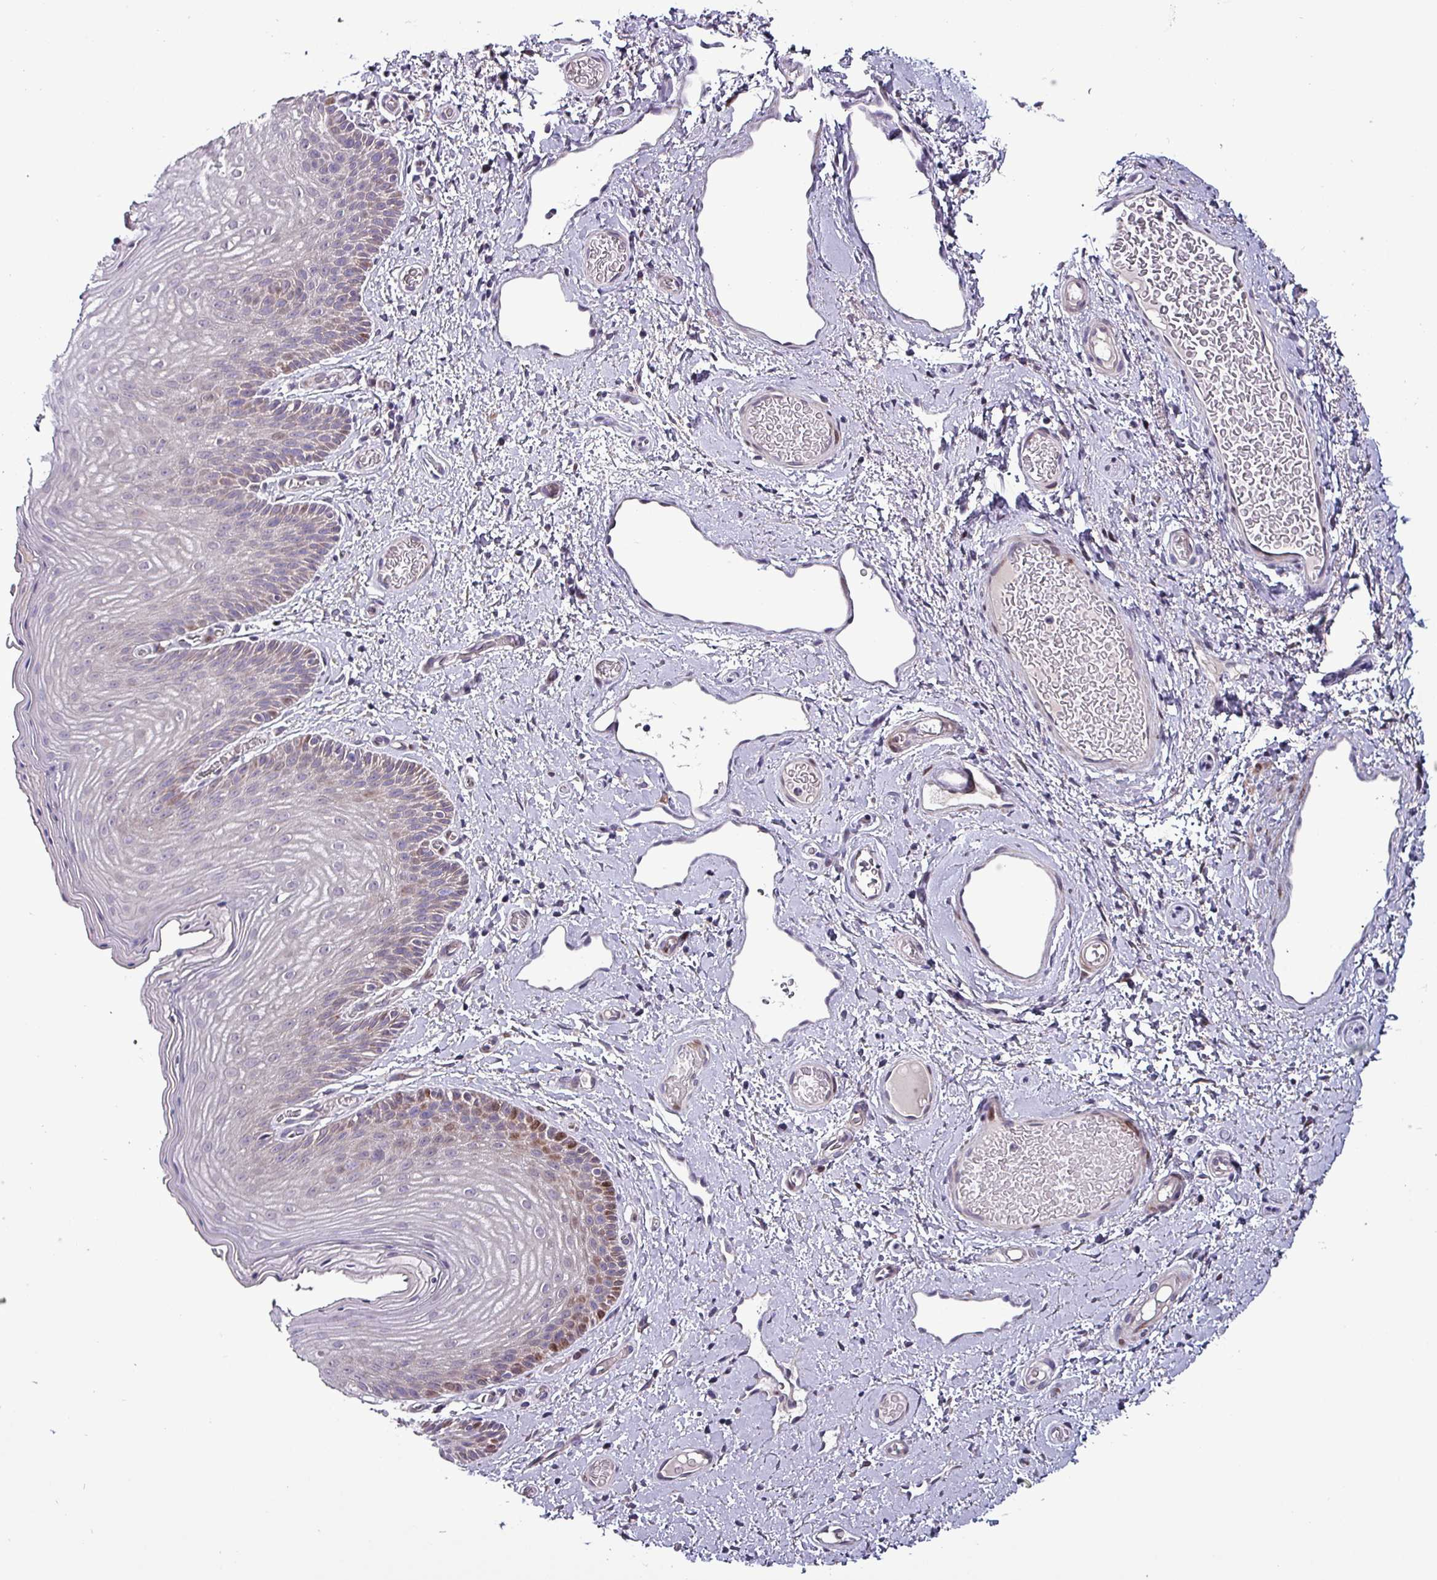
{"staining": {"intensity": "moderate", "quantity": "<25%", "location": "cytoplasmic/membranous,nuclear"}, "tissue": "skin", "cell_type": "Epidermal cells", "image_type": "normal", "snomed": [{"axis": "morphology", "description": "Normal tissue, NOS"}, {"axis": "topography", "description": "Anal"}], "caption": "Epidermal cells show moderate cytoplasmic/membranous,nuclear positivity in approximately <25% of cells in normal skin. (DAB = brown stain, brightfield microscopy at high magnification).", "gene": "GRAPL", "patient": {"sex": "female", "age": 40}}